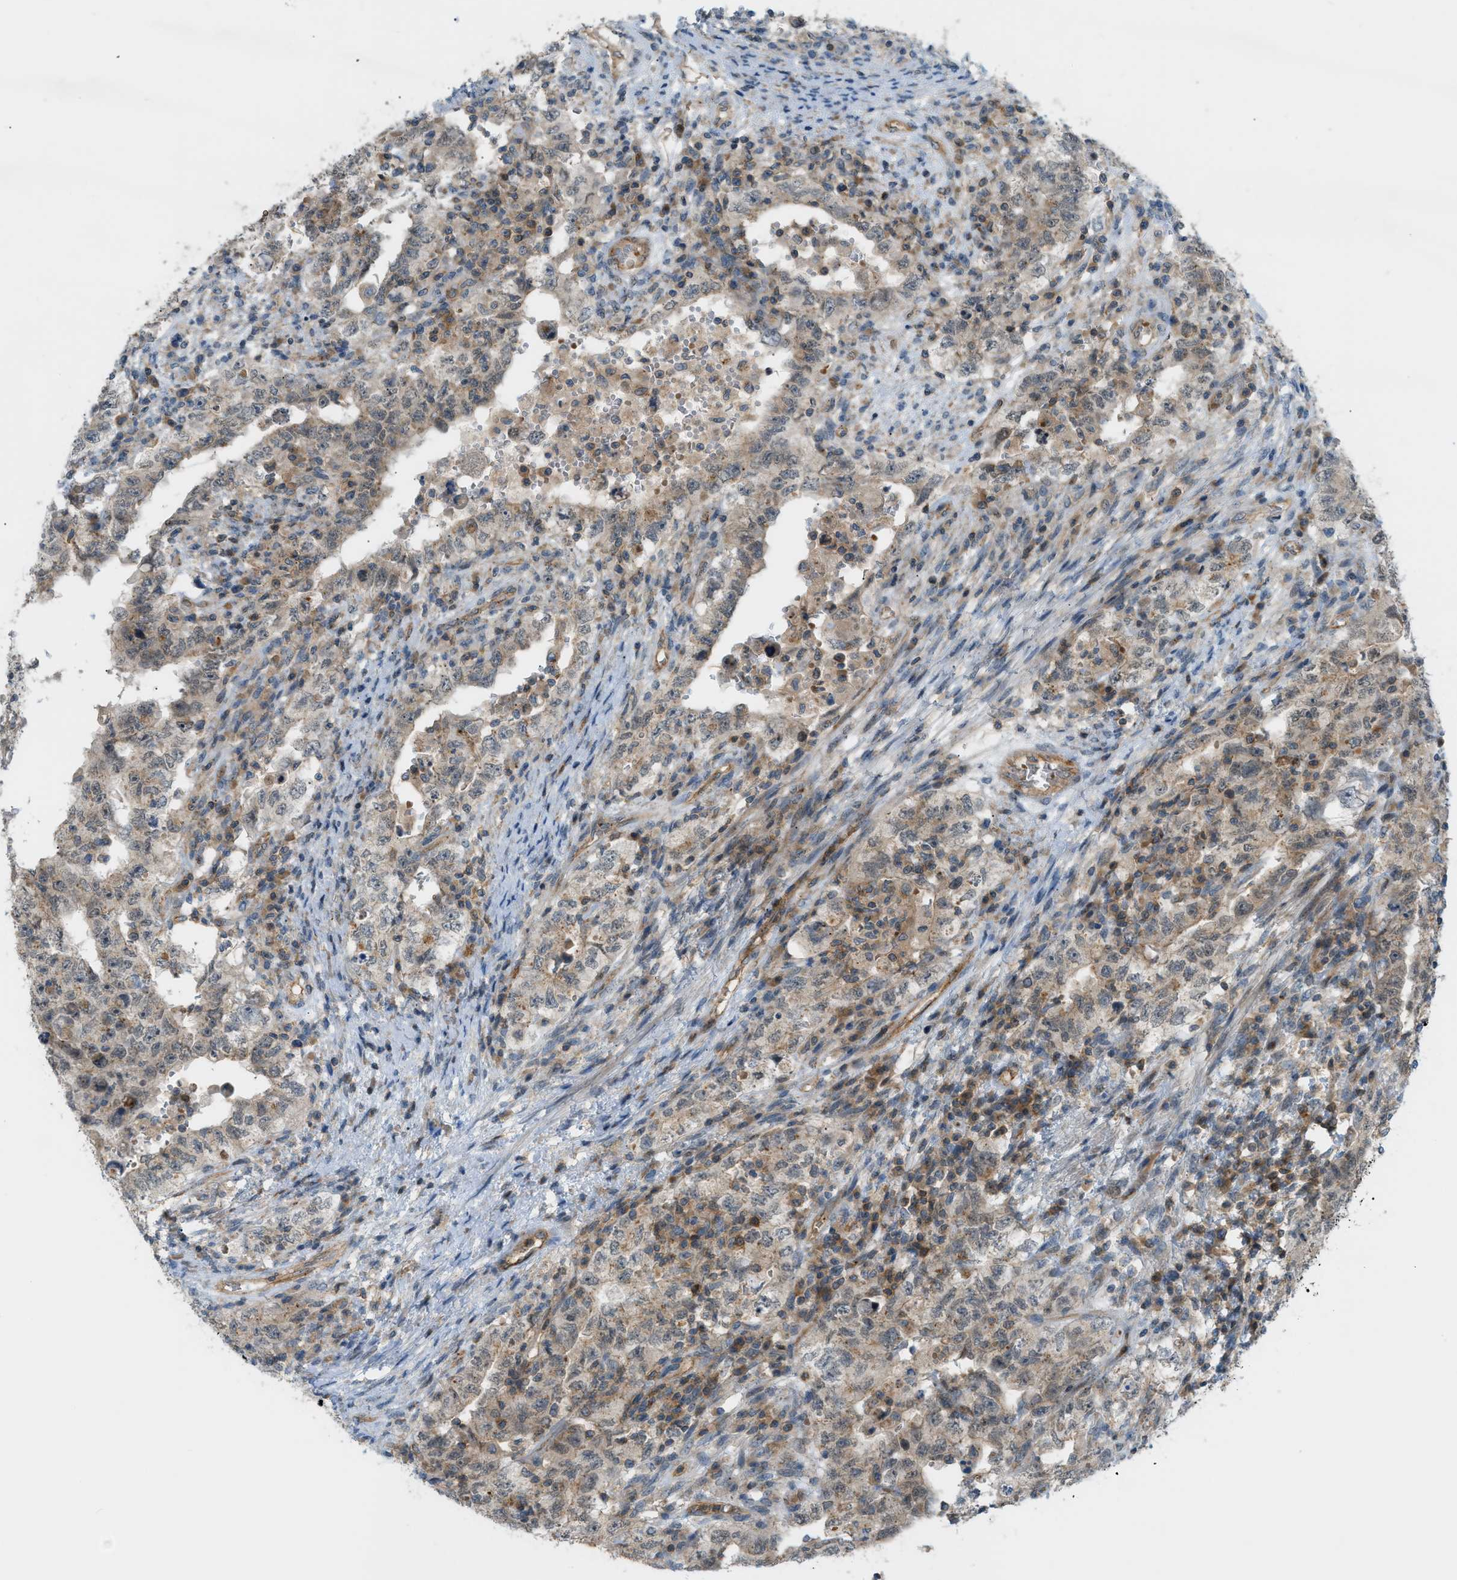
{"staining": {"intensity": "weak", "quantity": ">75%", "location": "cytoplasmic/membranous"}, "tissue": "testis cancer", "cell_type": "Tumor cells", "image_type": "cancer", "snomed": [{"axis": "morphology", "description": "Carcinoma, Embryonal, NOS"}, {"axis": "topography", "description": "Testis"}], "caption": "A brown stain labels weak cytoplasmic/membranous staining of a protein in embryonal carcinoma (testis) tumor cells.", "gene": "GRK6", "patient": {"sex": "male", "age": 26}}